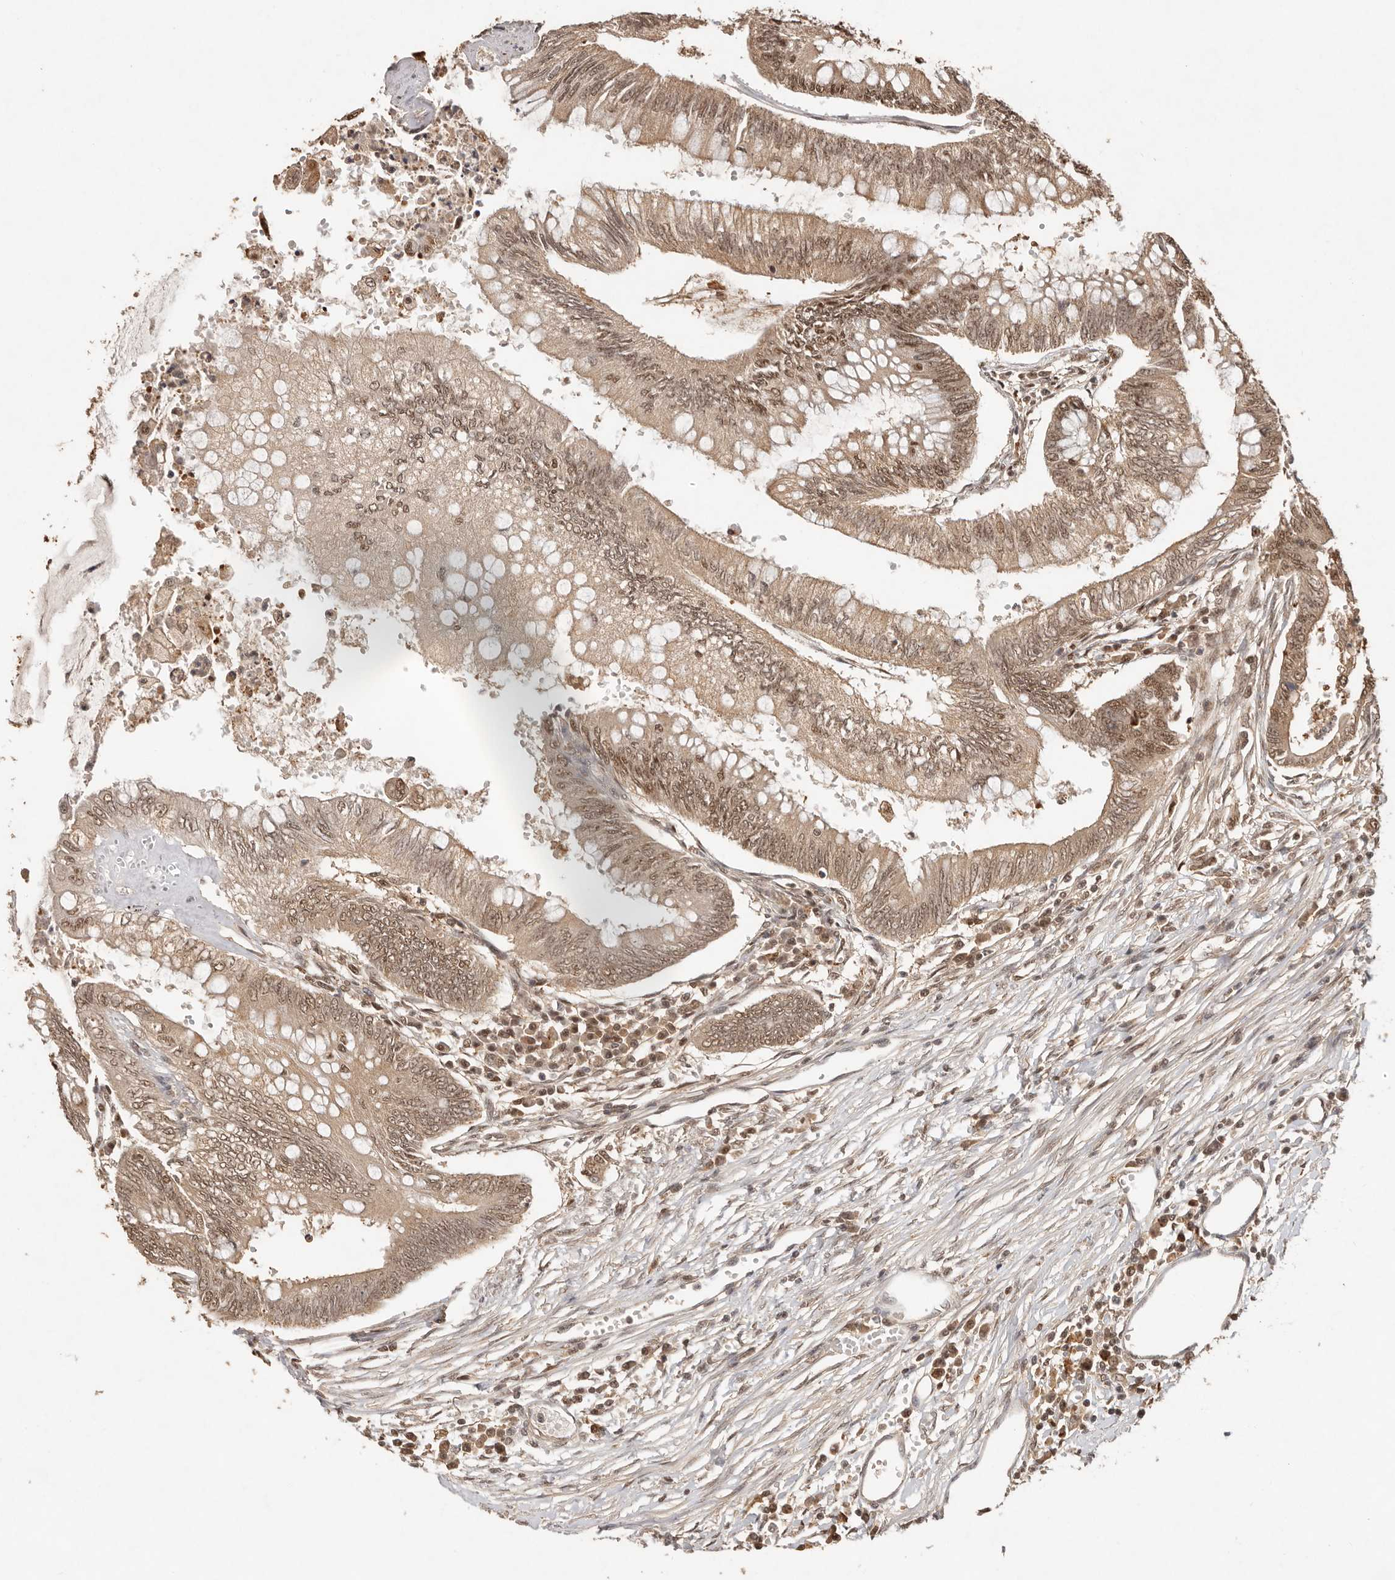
{"staining": {"intensity": "moderate", "quantity": ">75%", "location": "cytoplasmic/membranous,nuclear"}, "tissue": "colorectal cancer", "cell_type": "Tumor cells", "image_type": "cancer", "snomed": [{"axis": "morphology", "description": "Adenoma, NOS"}, {"axis": "morphology", "description": "Adenocarcinoma, NOS"}, {"axis": "topography", "description": "Colon"}], "caption": "Moderate cytoplasmic/membranous and nuclear protein staining is identified in approximately >75% of tumor cells in colorectal cancer (adenocarcinoma).", "gene": "PSMA5", "patient": {"sex": "male", "age": 79}}